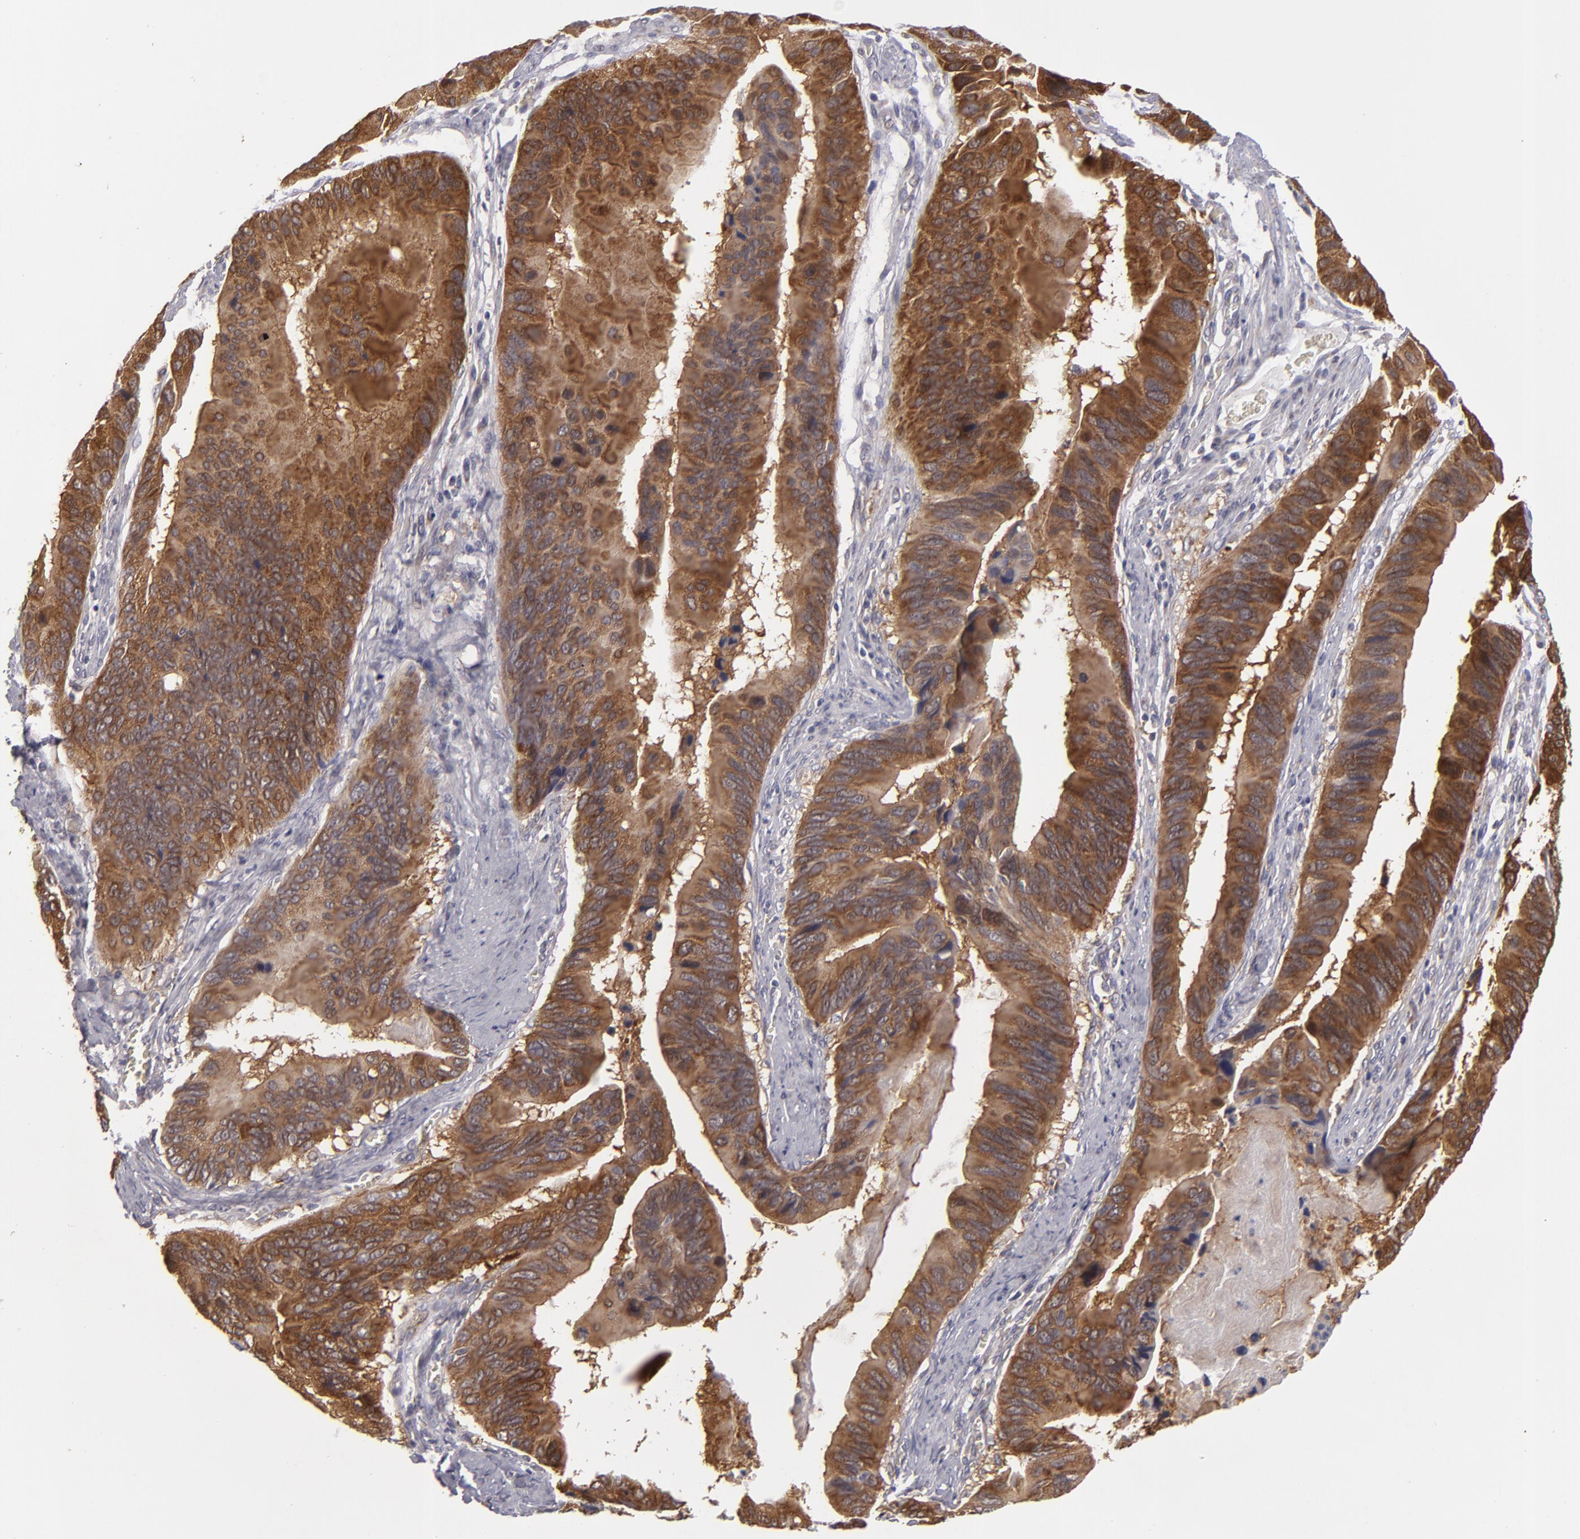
{"staining": {"intensity": "strong", "quantity": ">75%", "location": "cytoplasmic/membranous"}, "tissue": "stomach cancer", "cell_type": "Tumor cells", "image_type": "cancer", "snomed": [{"axis": "morphology", "description": "Adenocarcinoma, NOS"}, {"axis": "topography", "description": "Stomach, upper"}], "caption": "The image demonstrates a brown stain indicating the presence of a protein in the cytoplasmic/membranous of tumor cells in stomach cancer.", "gene": "SH2D4A", "patient": {"sex": "male", "age": 80}}